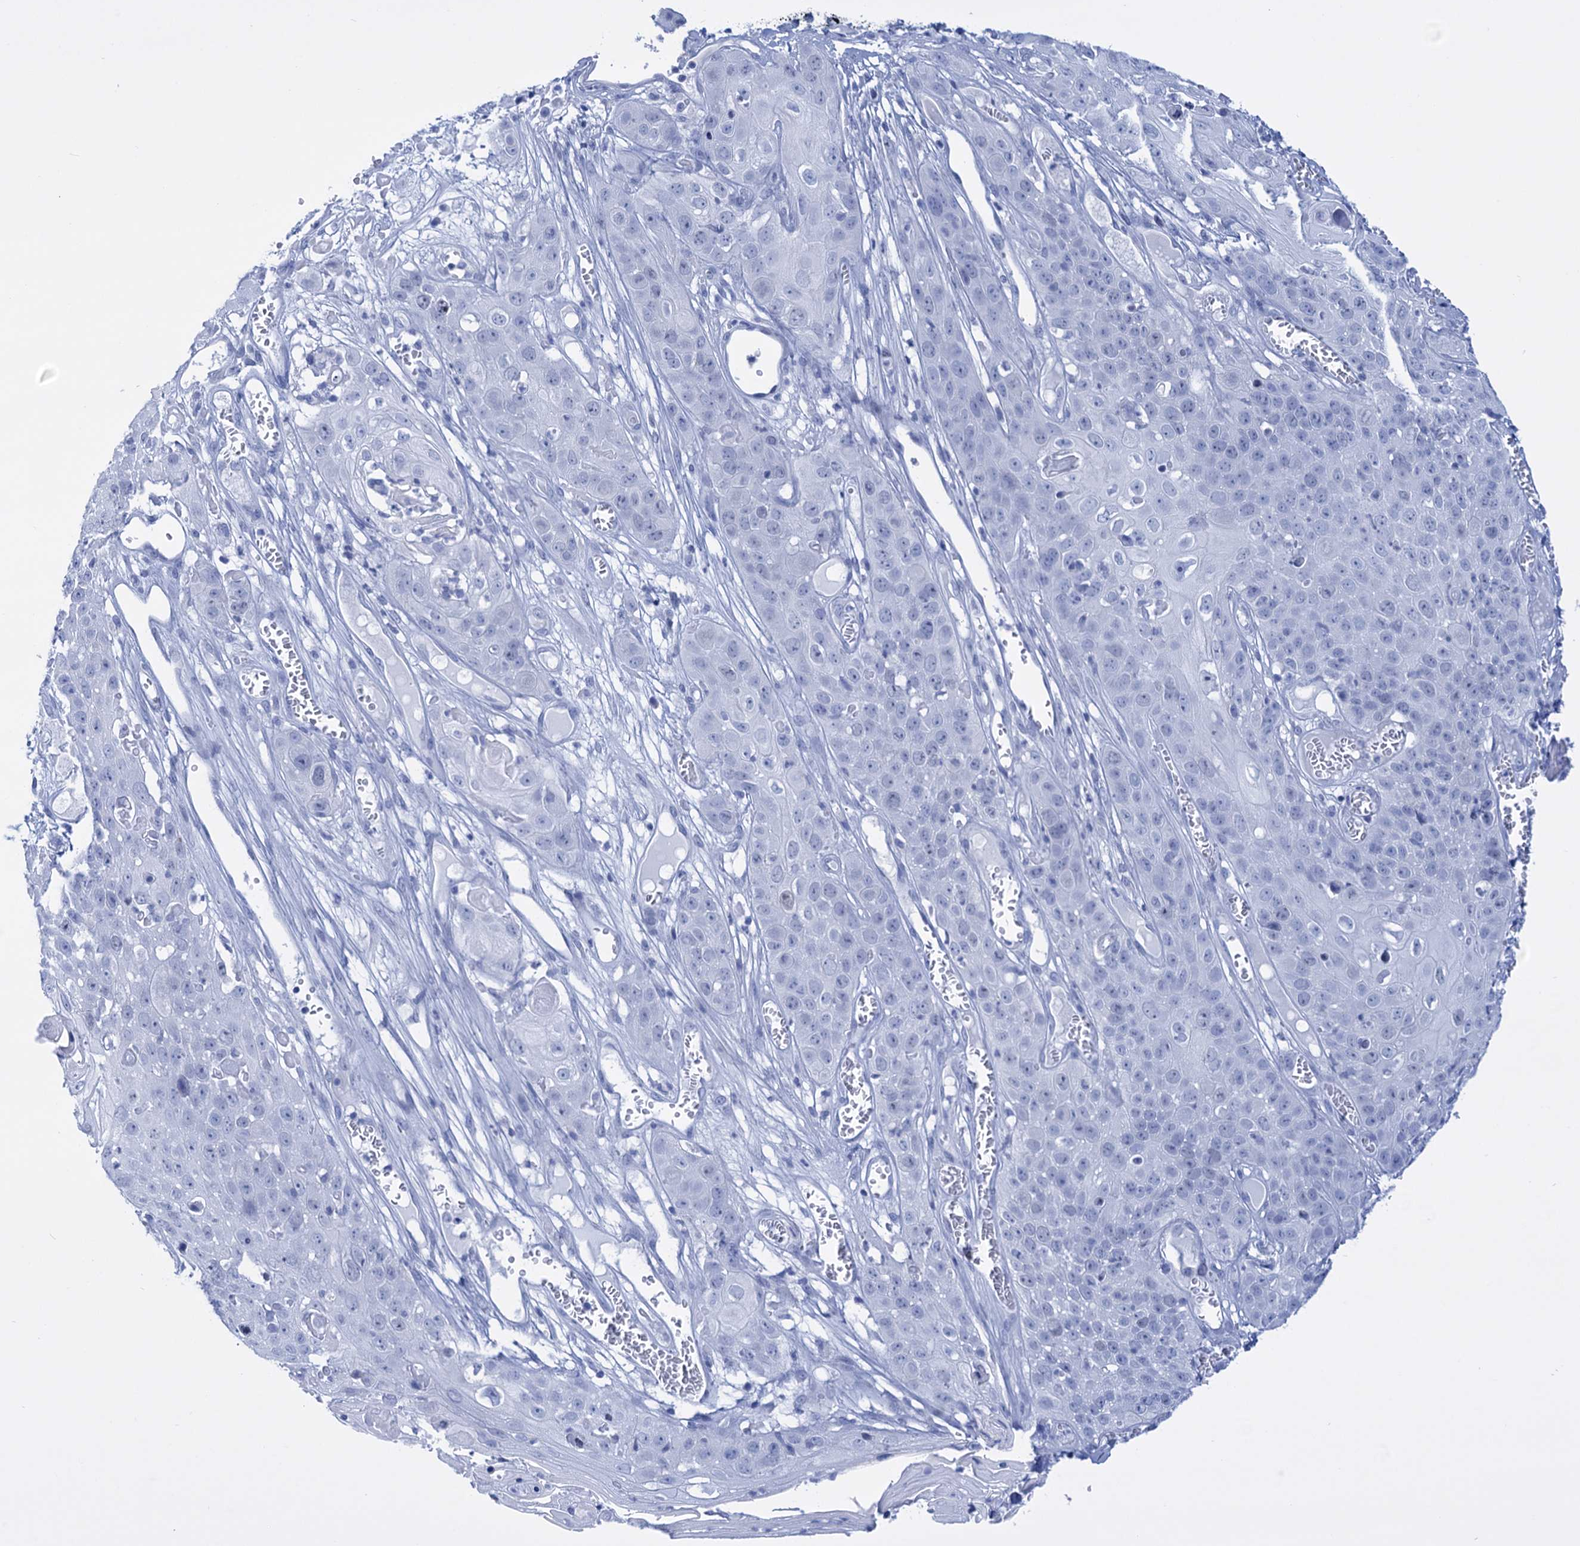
{"staining": {"intensity": "negative", "quantity": "none", "location": "none"}, "tissue": "skin cancer", "cell_type": "Tumor cells", "image_type": "cancer", "snomed": [{"axis": "morphology", "description": "Squamous cell carcinoma, NOS"}, {"axis": "topography", "description": "Skin"}], "caption": "Immunohistochemistry (IHC) photomicrograph of neoplastic tissue: skin cancer (squamous cell carcinoma) stained with DAB shows no significant protein staining in tumor cells. (Brightfield microscopy of DAB (3,3'-diaminobenzidine) immunohistochemistry (IHC) at high magnification).", "gene": "FBXW12", "patient": {"sex": "male", "age": 55}}